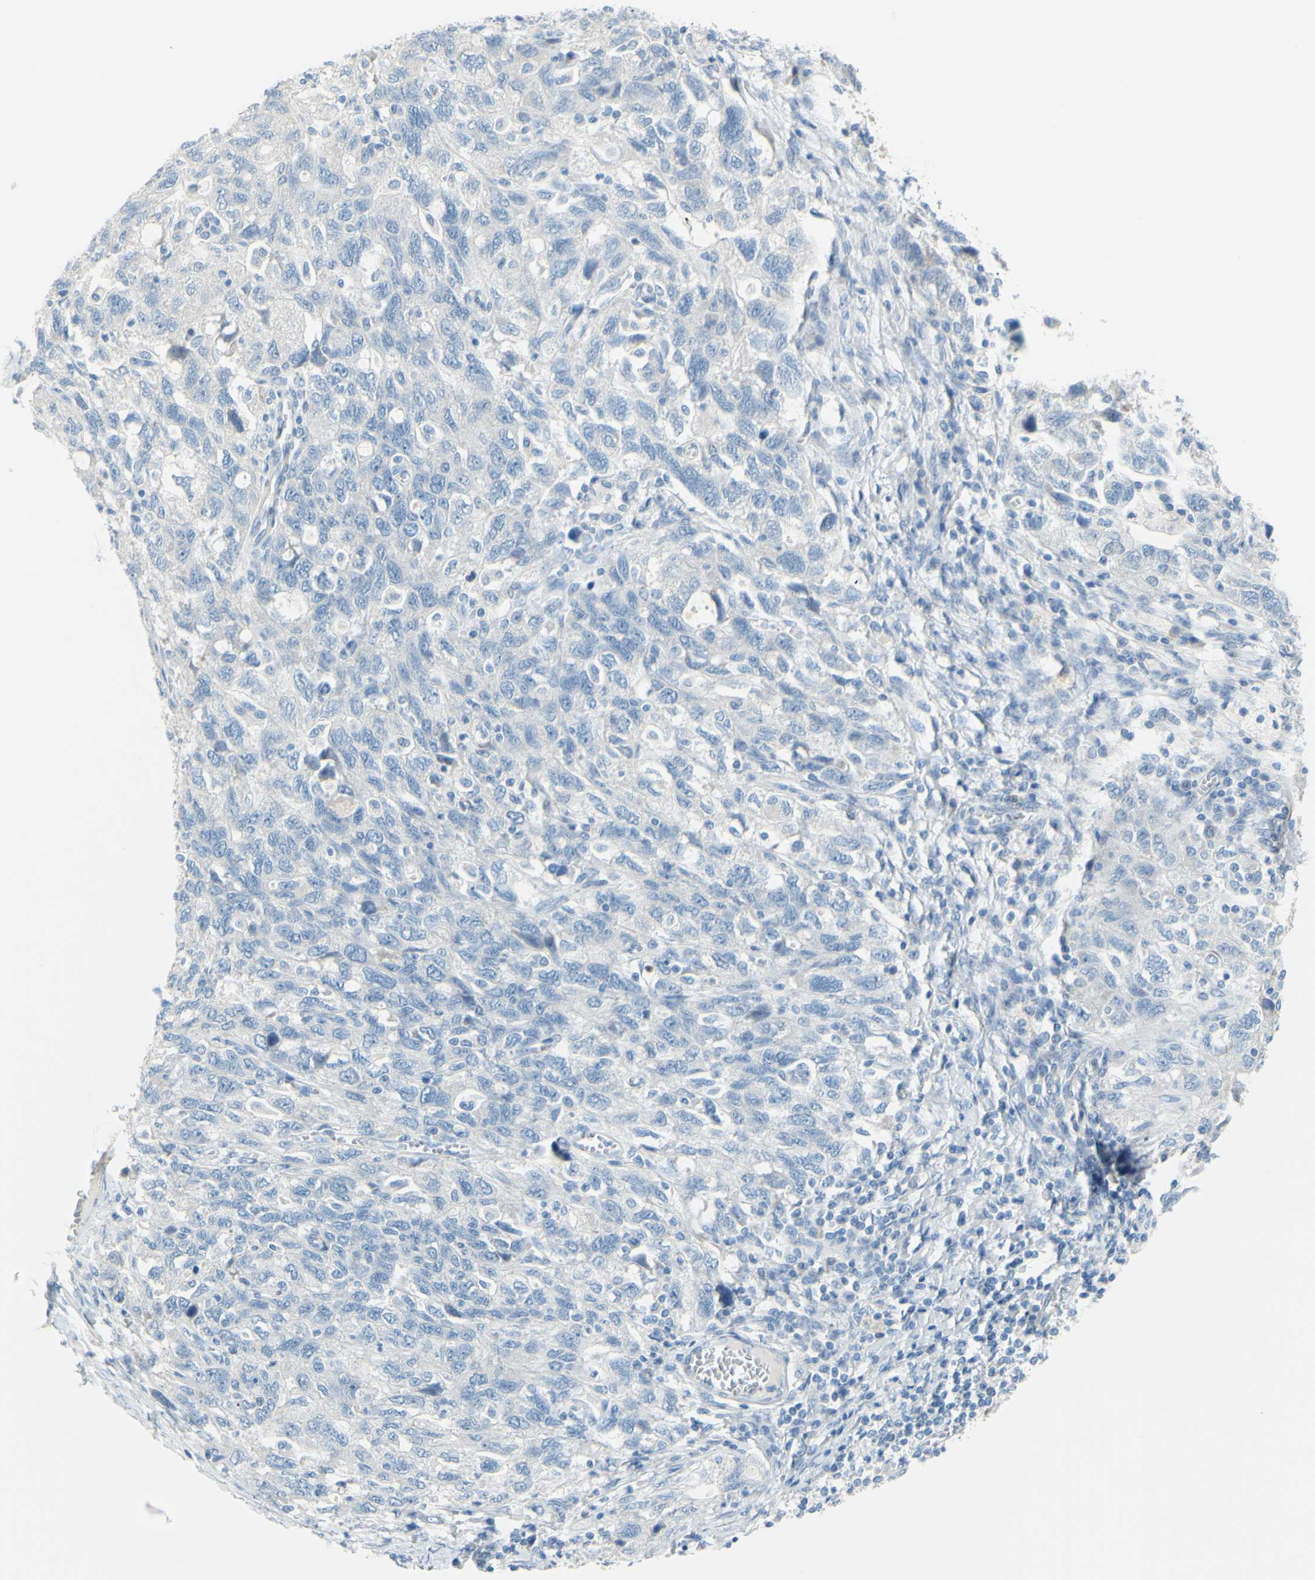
{"staining": {"intensity": "negative", "quantity": "none", "location": "none"}, "tissue": "ovarian cancer", "cell_type": "Tumor cells", "image_type": "cancer", "snomed": [{"axis": "morphology", "description": "Carcinoma, NOS"}, {"axis": "morphology", "description": "Cystadenocarcinoma, serous, NOS"}, {"axis": "topography", "description": "Ovary"}], "caption": "This is an IHC histopathology image of human ovarian cancer (serous cystadenocarcinoma). There is no expression in tumor cells.", "gene": "SLC1A2", "patient": {"sex": "female", "age": 69}}